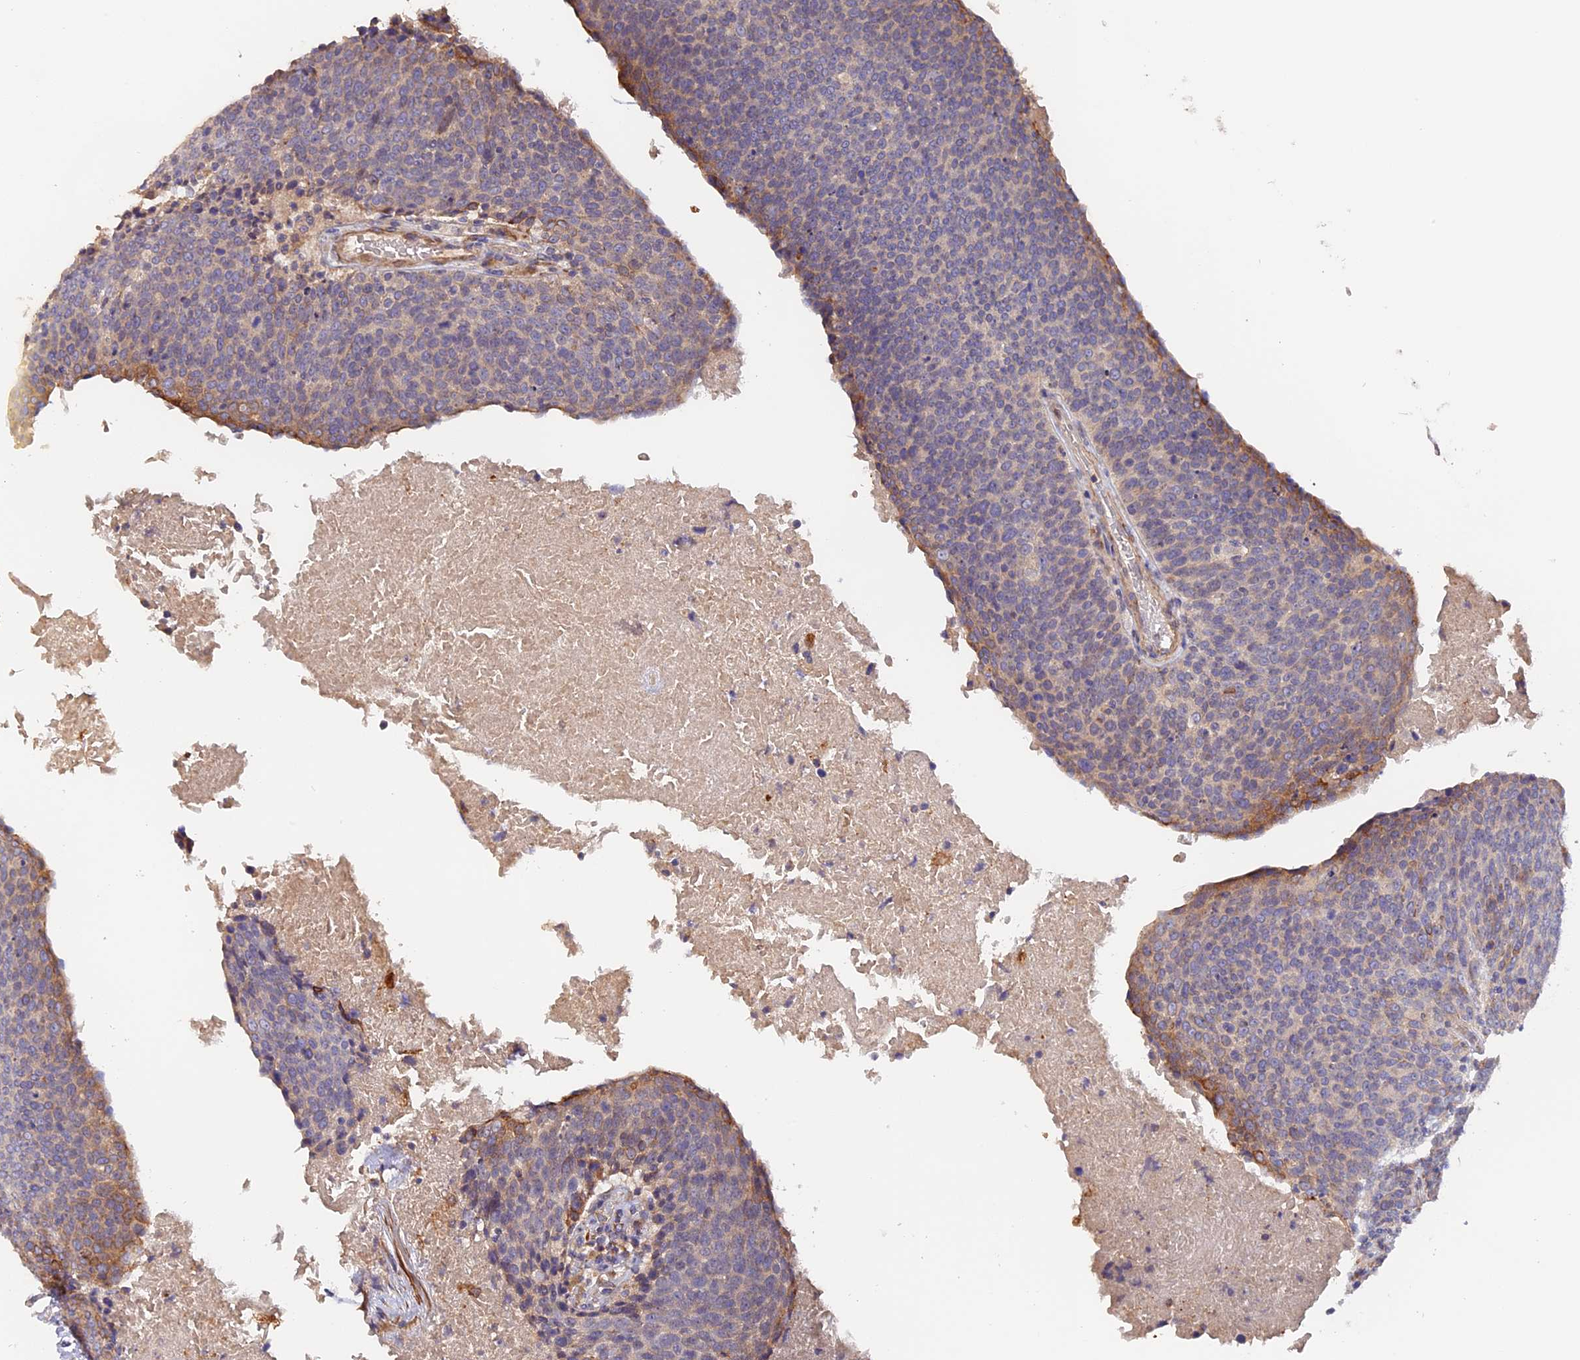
{"staining": {"intensity": "moderate", "quantity": "<25%", "location": "cytoplasmic/membranous"}, "tissue": "head and neck cancer", "cell_type": "Tumor cells", "image_type": "cancer", "snomed": [{"axis": "morphology", "description": "Squamous cell carcinoma, NOS"}, {"axis": "morphology", "description": "Squamous cell carcinoma, metastatic, NOS"}, {"axis": "topography", "description": "Lymph node"}, {"axis": "topography", "description": "Head-Neck"}], "caption": "Moderate cytoplasmic/membranous protein staining is identified in about <25% of tumor cells in head and neck cancer. The staining was performed using DAB (3,3'-diaminobenzidine), with brown indicating positive protein expression. Nuclei are stained blue with hematoxylin.", "gene": "TANGO6", "patient": {"sex": "male", "age": 62}}